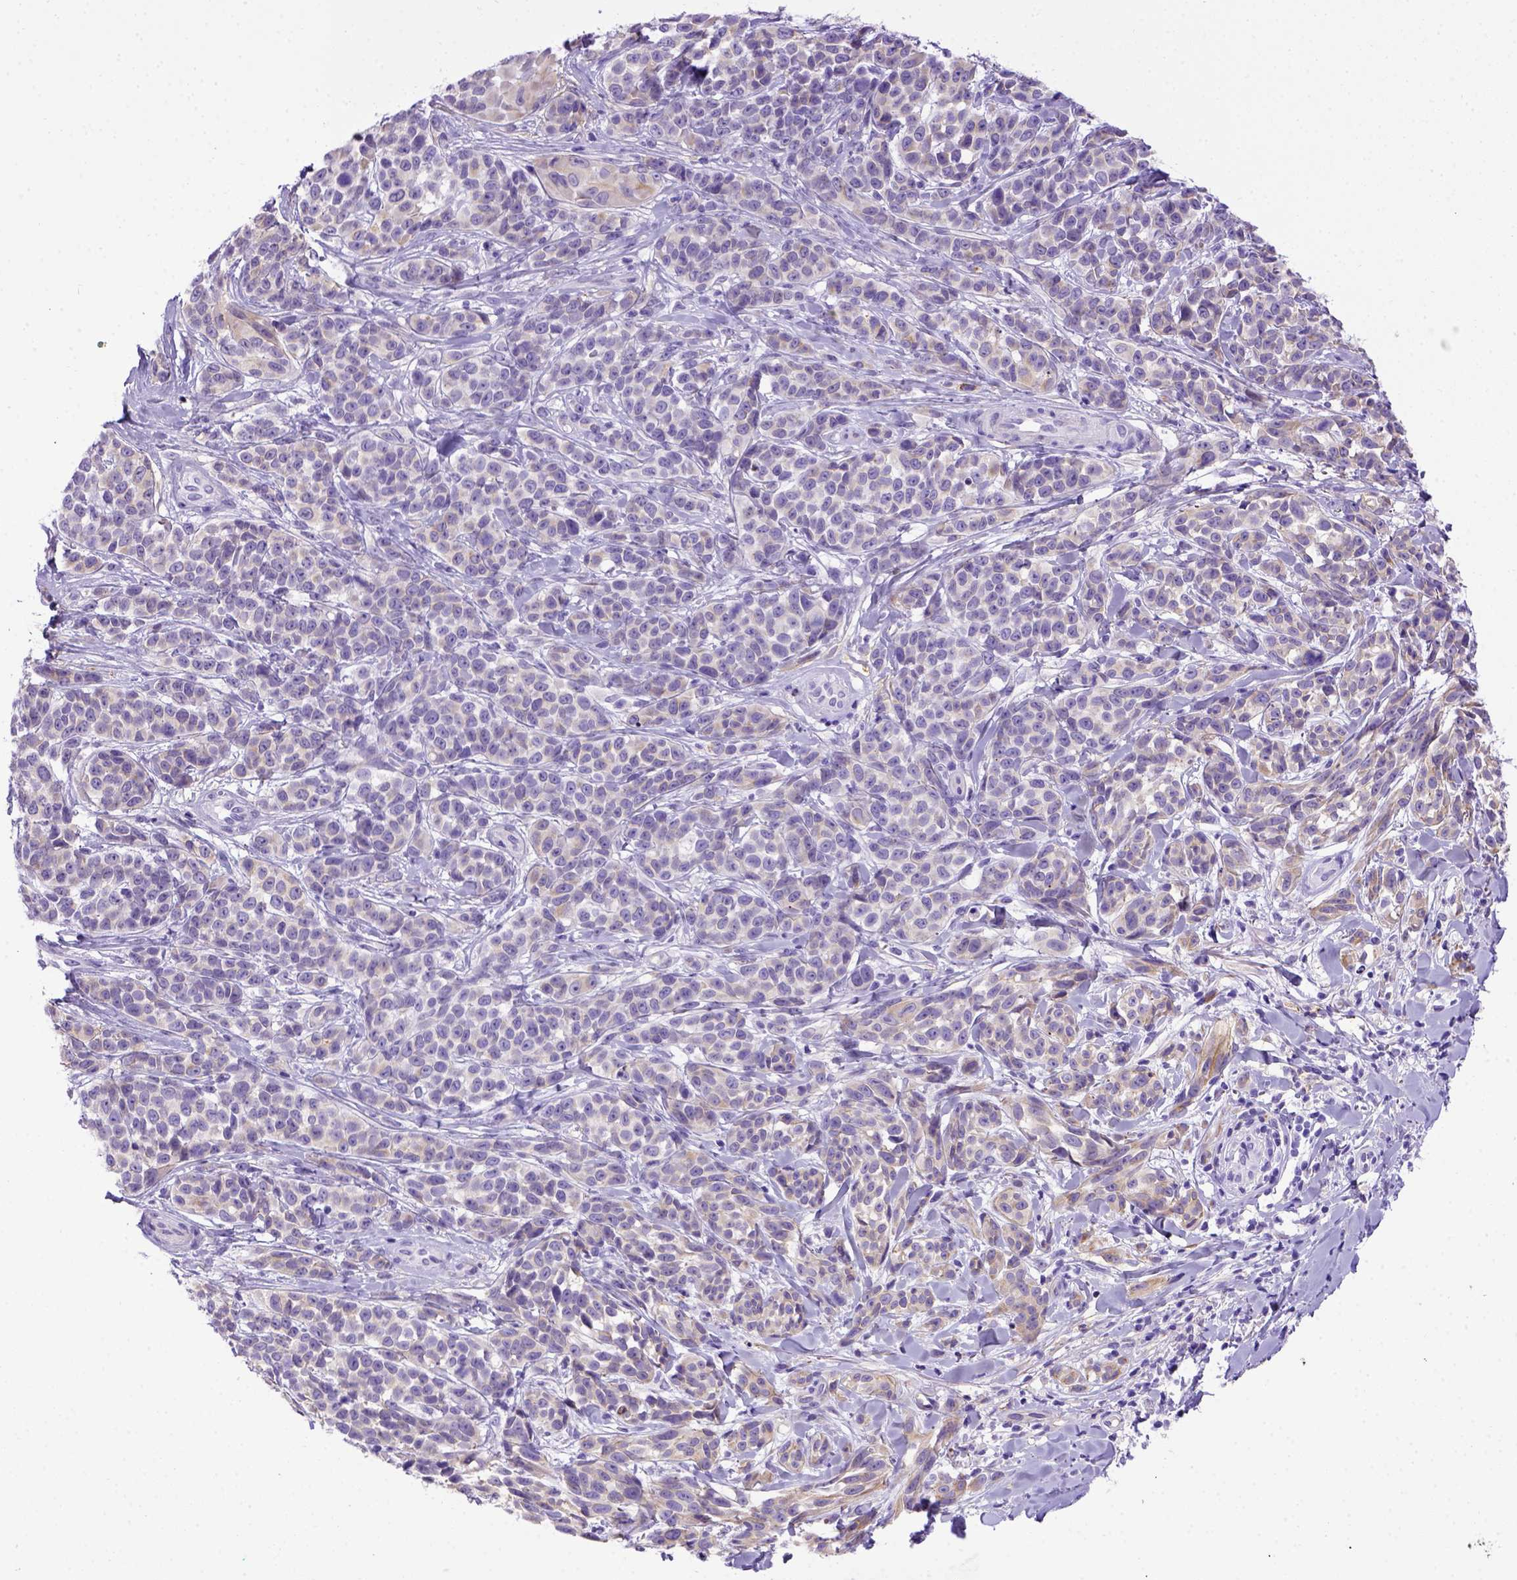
{"staining": {"intensity": "weak", "quantity": "<25%", "location": "cytoplasmic/membranous"}, "tissue": "melanoma", "cell_type": "Tumor cells", "image_type": "cancer", "snomed": [{"axis": "morphology", "description": "Malignant melanoma, NOS"}, {"axis": "topography", "description": "Skin"}], "caption": "A high-resolution histopathology image shows IHC staining of melanoma, which shows no significant positivity in tumor cells.", "gene": "ADAM12", "patient": {"sex": "female", "age": 88}}